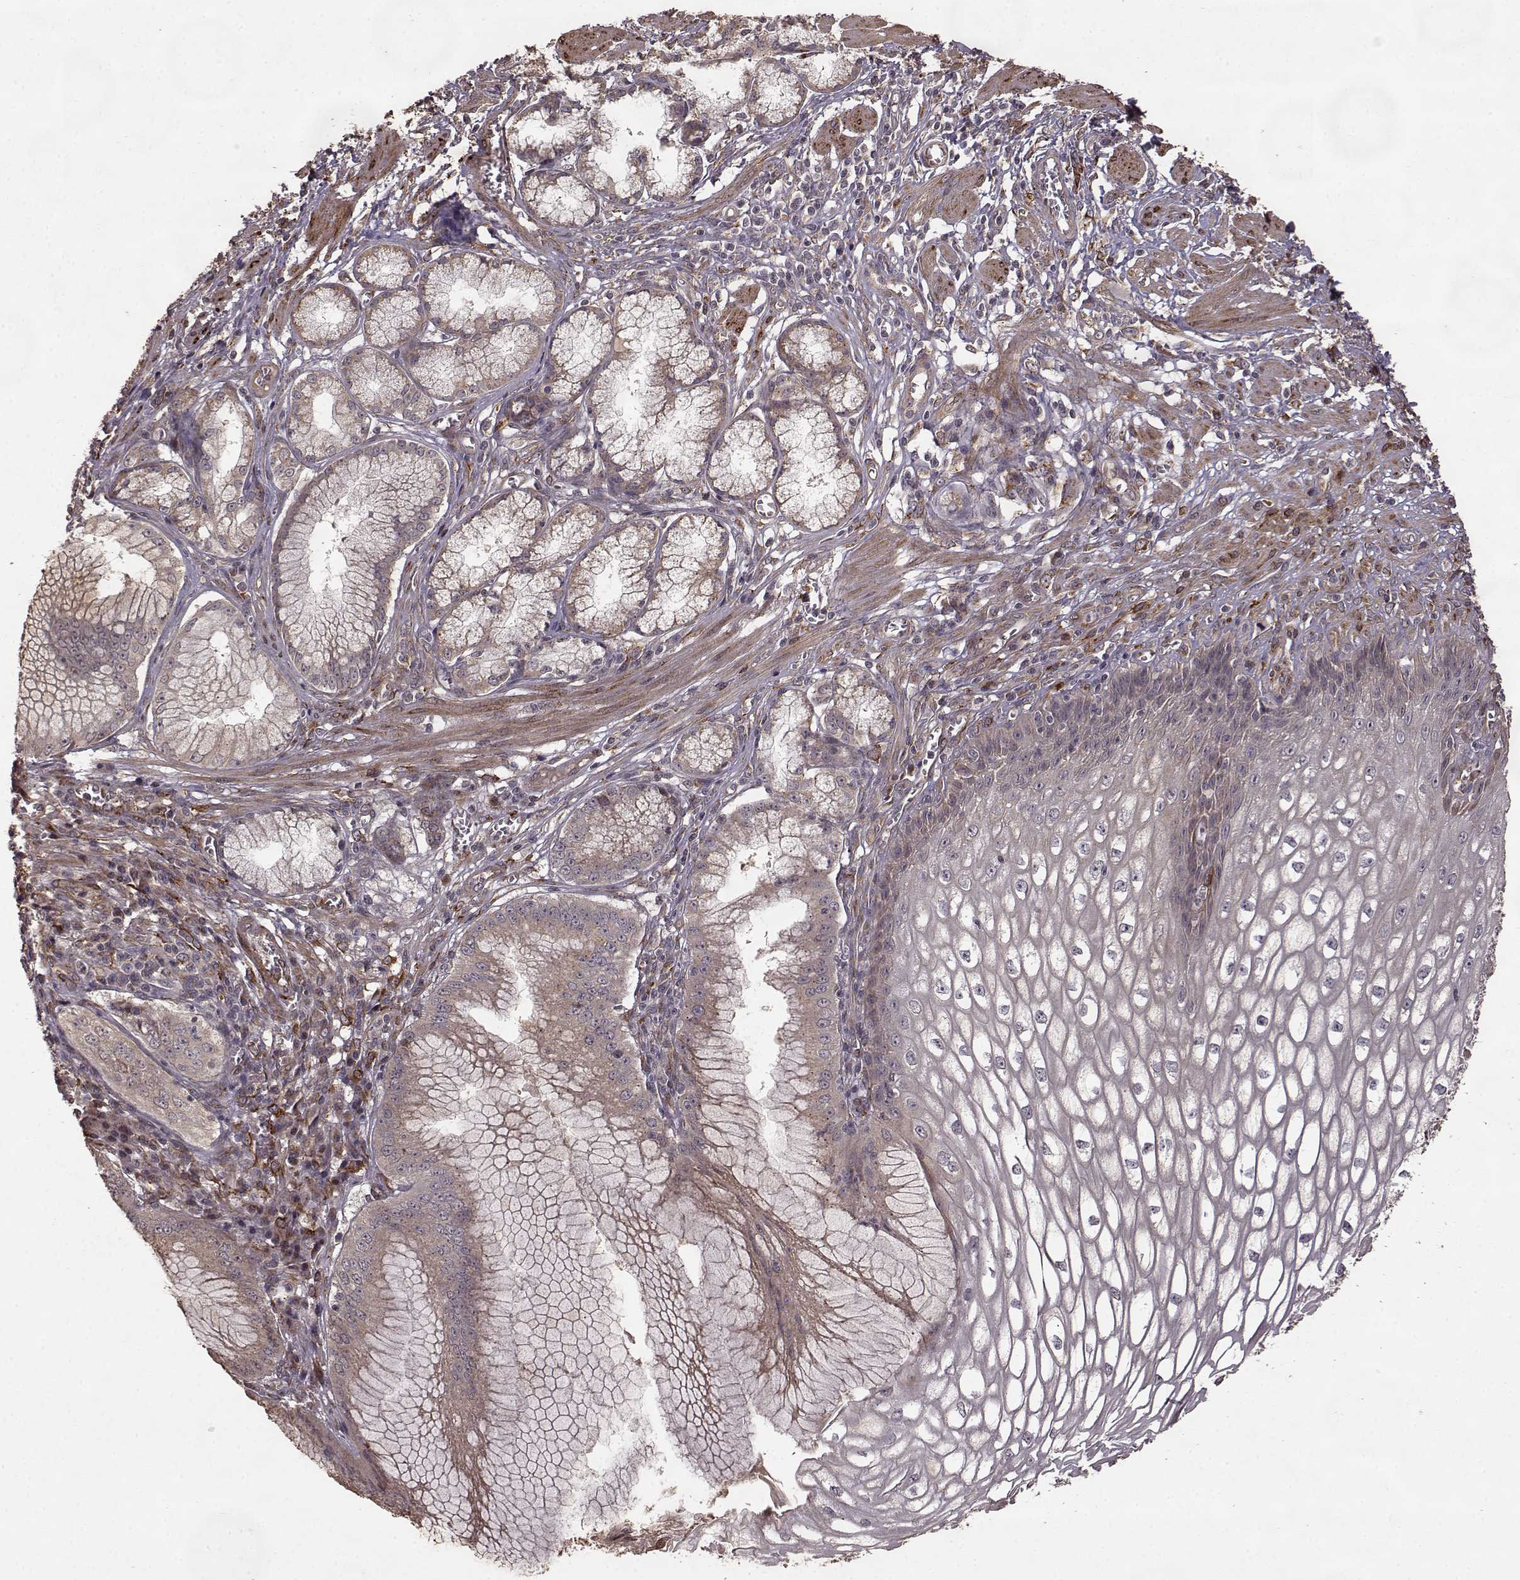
{"staining": {"intensity": "weak", "quantity": "<25%", "location": "cytoplasmic/membranous"}, "tissue": "esophagus", "cell_type": "Squamous epithelial cells", "image_type": "normal", "snomed": [{"axis": "morphology", "description": "Normal tissue, NOS"}, {"axis": "topography", "description": "Esophagus"}], "caption": "High magnification brightfield microscopy of unremarkable esophagus stained with DAB (3,3'-diaminobenzidine) (brown) and counterstained with hematoxylin (blue): squamous epithelial cells show no significant expression.", "gene": "FSTL1", "patient": {"sex": "male", "age": 58}}